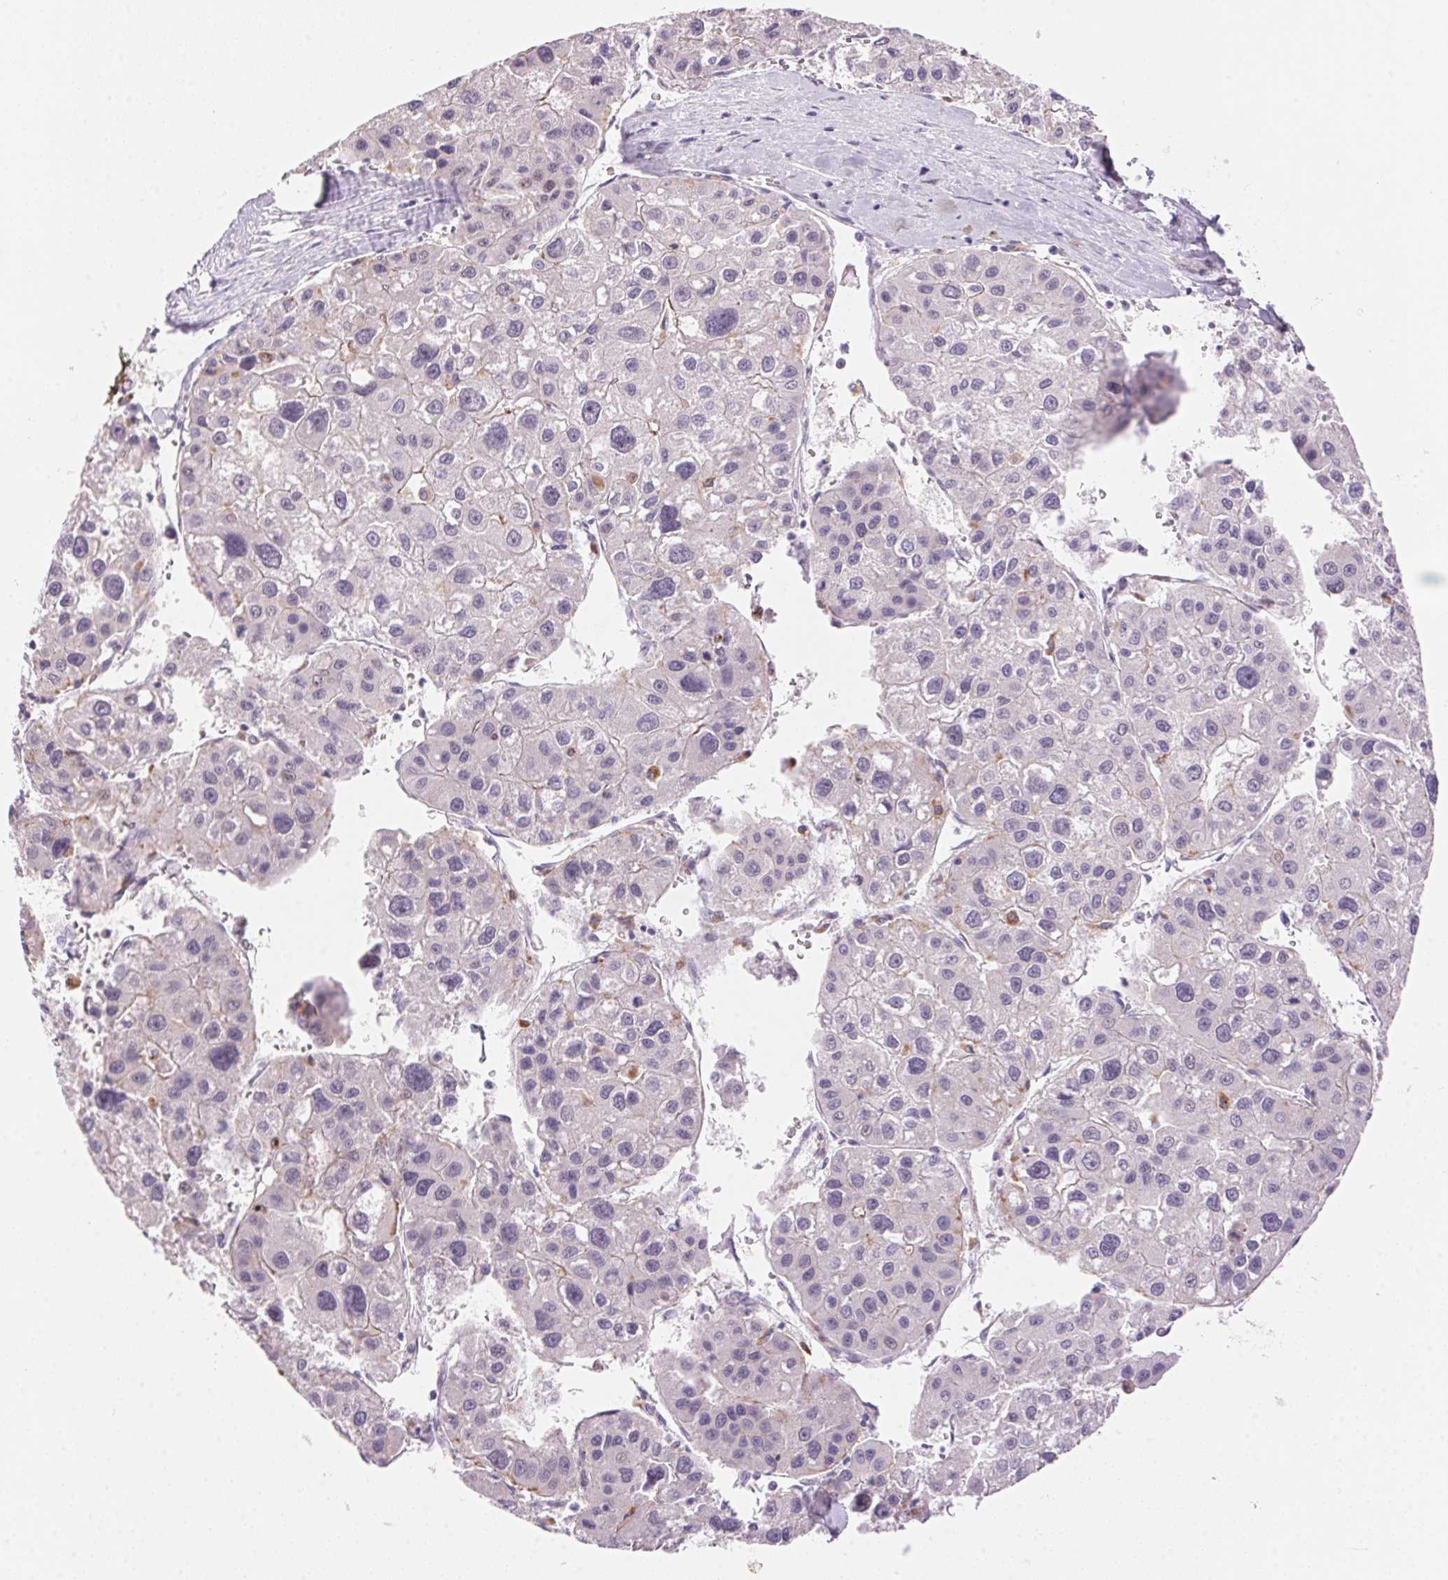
{"staining": {"intensity": "negative", "quantity": "none", "location": "none"}, "tissue": "liver cancer", "cell_type": "Tumor cells", "image_type": "cancer", "snomed": [{"axis": "morphology", "description": "Carcinoma, Hepatocellular, NOS"}, {"axis": "topography", "description": "Liver"}], "caption": "Immunohistochemistry (IHC) histopathology image of hepatocellular carcinoma (liver) stained for a protein (brown), which exhibits no expression in tumor cells.", "gene": "TEKT1", "patient": {"sex": "male", "age": 73}}